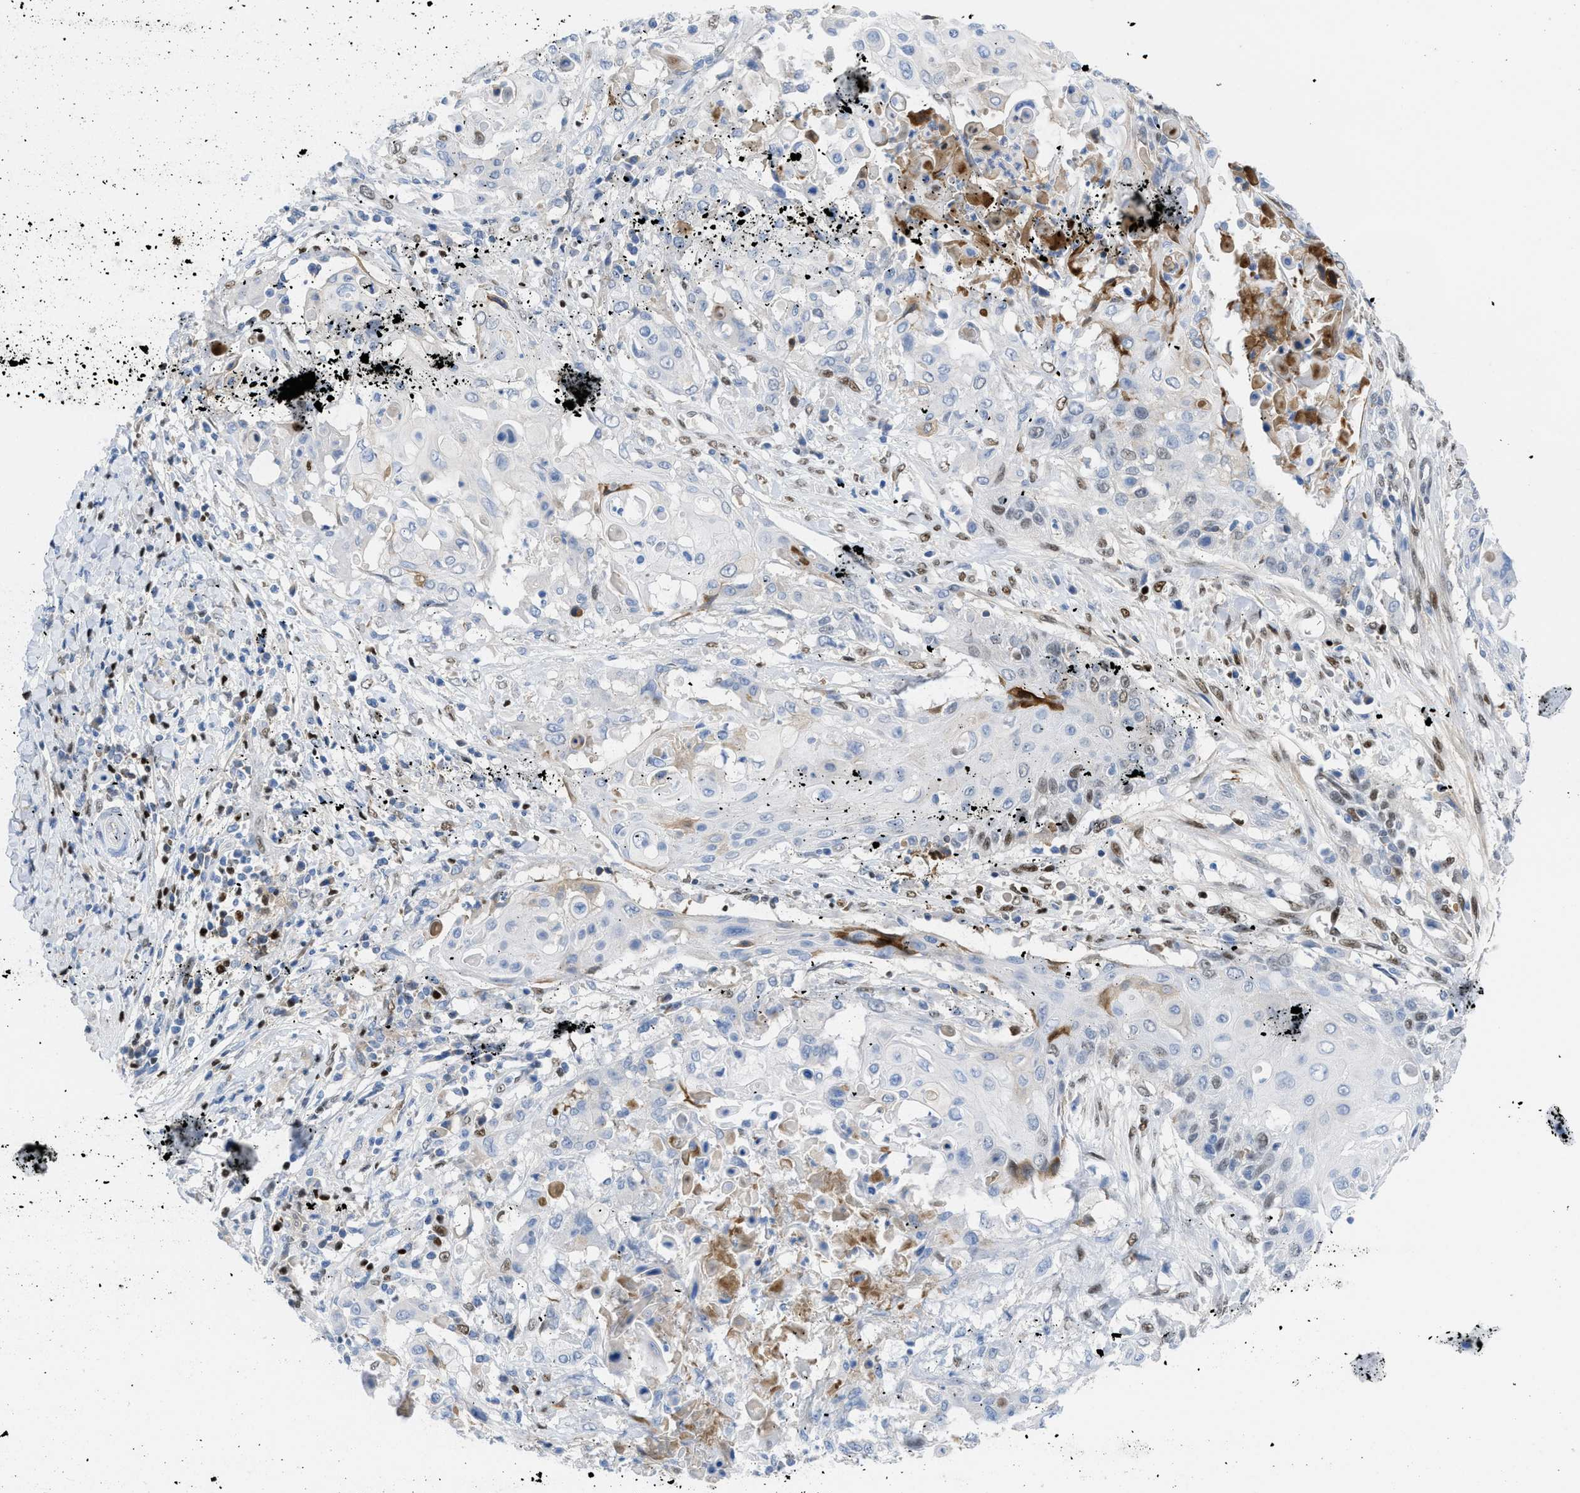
{"staining": {"intensity": "moderate", "quantity": "25%-75%", "location": "nuclear"}, "tissue": "cervical cancer", "cell_type": "Tumor cells", "image_type": "cancer", "snomed": [{"axis": "morphology", "description": "Squamous cell carcinoma, NOS"}, {"axis": "topography", "description": "Cervix"}], "caption": "Moderate nuclear staining for a protein is seen in approximately 25%-75% of tumor cells of cervical cancer (squamous cell carcinoma) using immunohistochemistry (IHC).", "gene": "LEF1", "patient": {"sex": "female", "age": 39}}